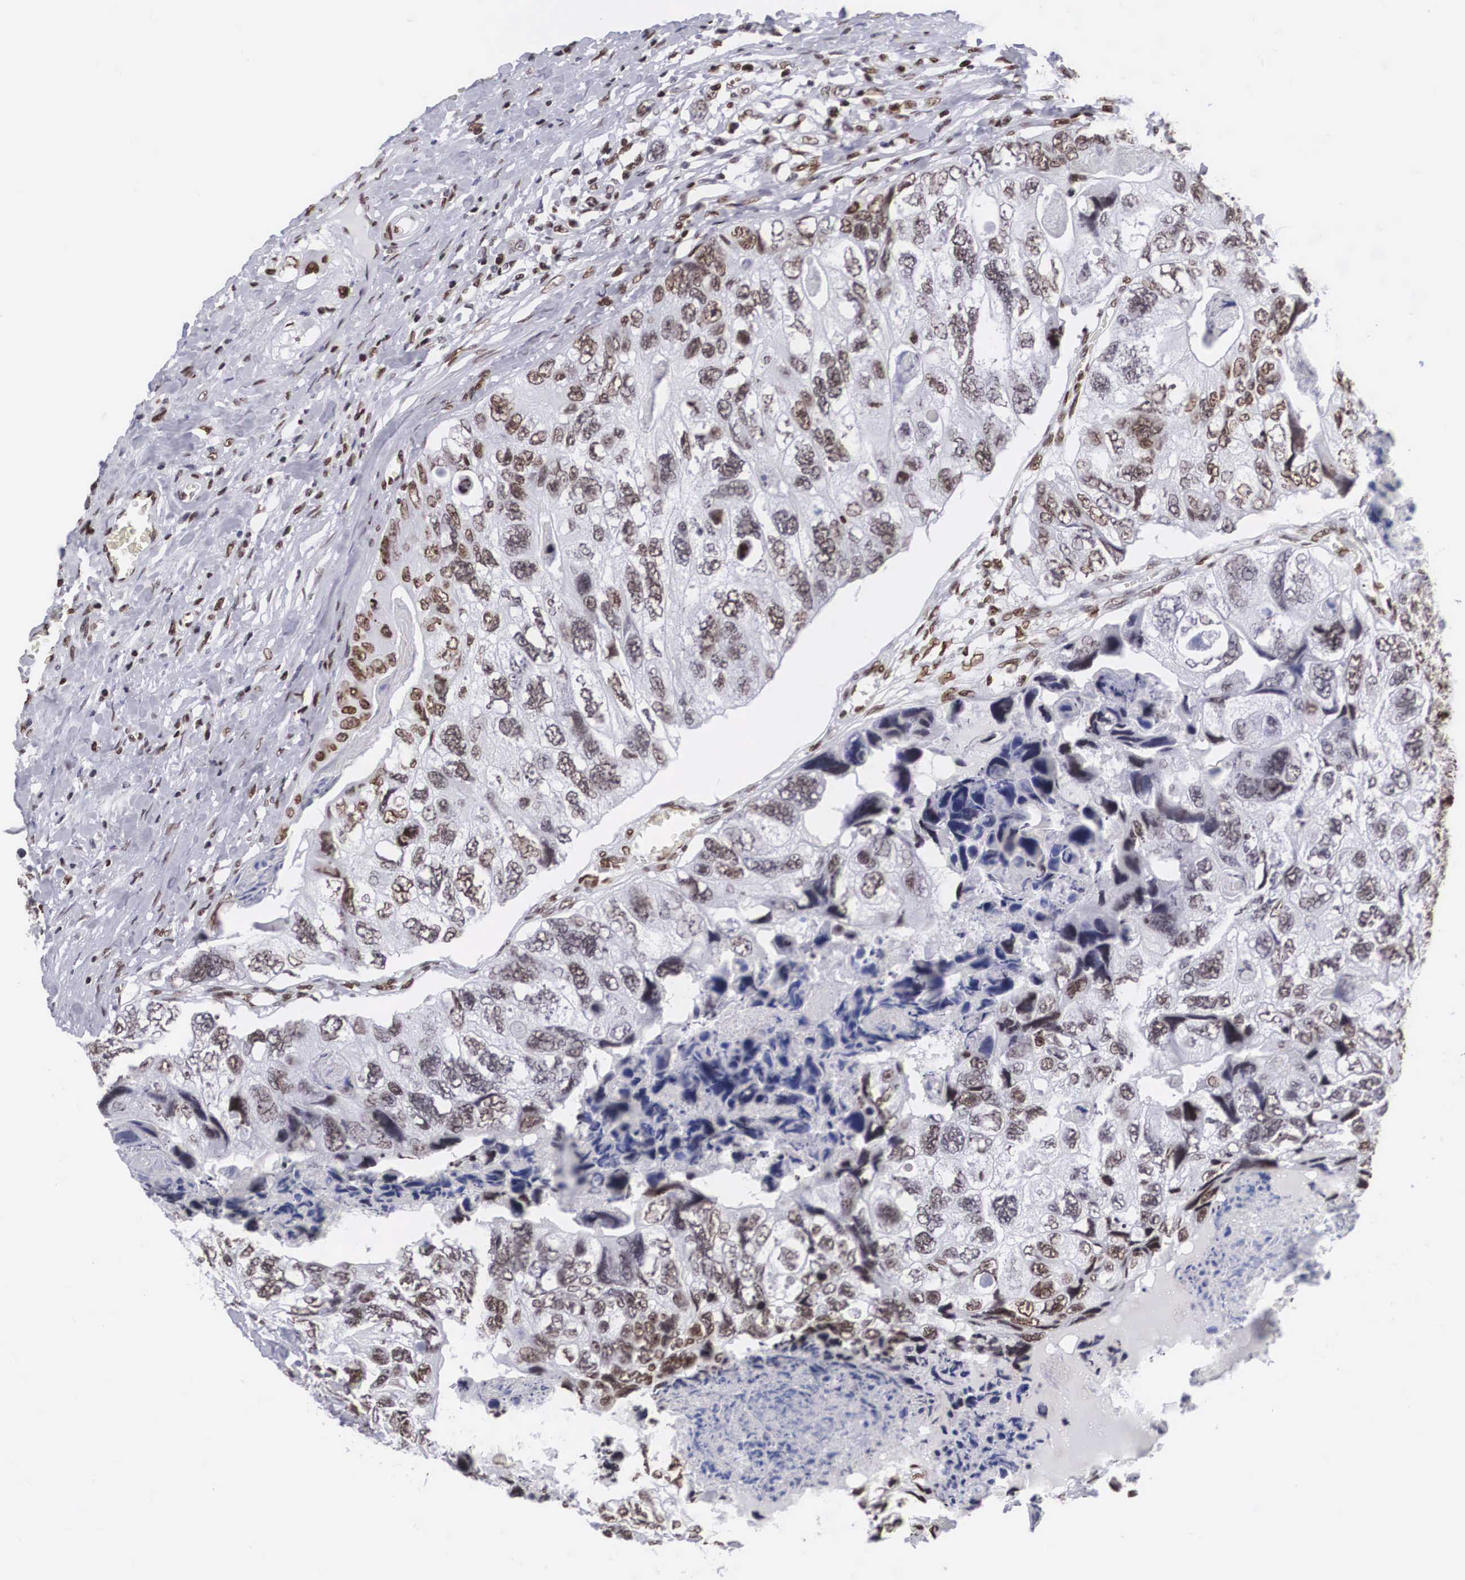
{"staining": {"intensity": "moderate", "quantity": ">75%", "location": "nuclear"}, "tissue": "colorectal cancer", "cell_type": "Tumor cells", "image_type": "cancer", "snomed": [{"axis": "morphology", "description": "Adenocarcinoma, NOS"}, {"axis": "topography", "description": "Rectum"}], "caption": "Human colorectal adenocarcinoma stained for a protein (brown) exhibits moderate nuclear positive staining in about >75% of tumor cells.", "gene": "MECP2", "patient": {"sex": "female", "age": 82}}